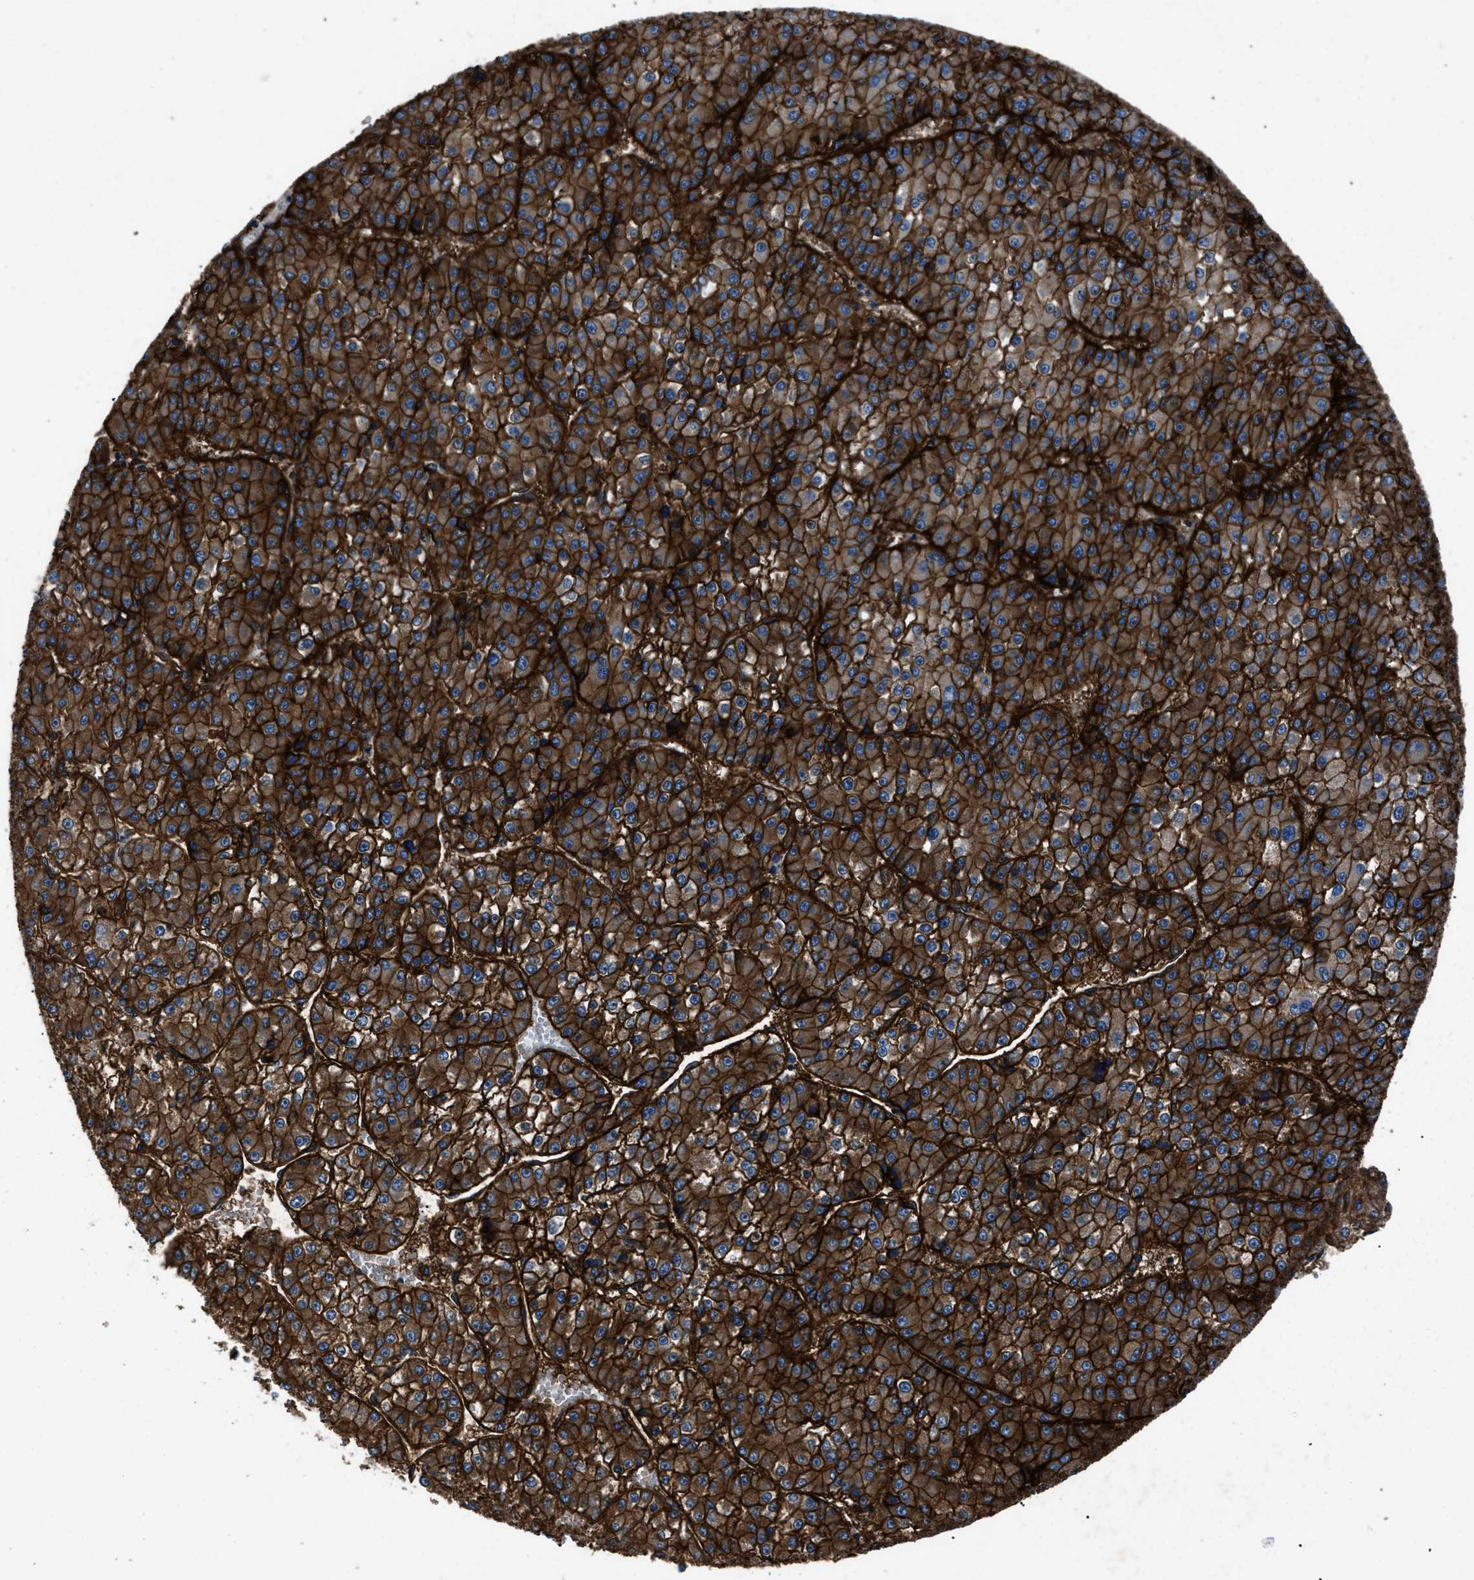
{"staining": {"intensity": "strong", "quantity": ">75%", "location": "cytoplasmic/membranous"}, "tissue": "liver cancer", "cell_type": "Tumor cells", "image_type": "cancer", "snomed": [{"axis": "morphology", "description": "Carcinoma, Hepatocellular, NOS"}, {"axis": "topography", "description": "Liver"}], "caption": "Immunohistochemistry (IHC) image of neoplastic tissue: human liver cancer (hepatocellular carcinoma) stained using immunohistochemistry (IHC) displays high levels of strong protein expression localized specifically in the cytoplasmic/membranous of tumor cells, appearing as a cytoplasmic/membranous brown color.", "gene": "CD276", "patient": {"sex": "female", "age": 73}}